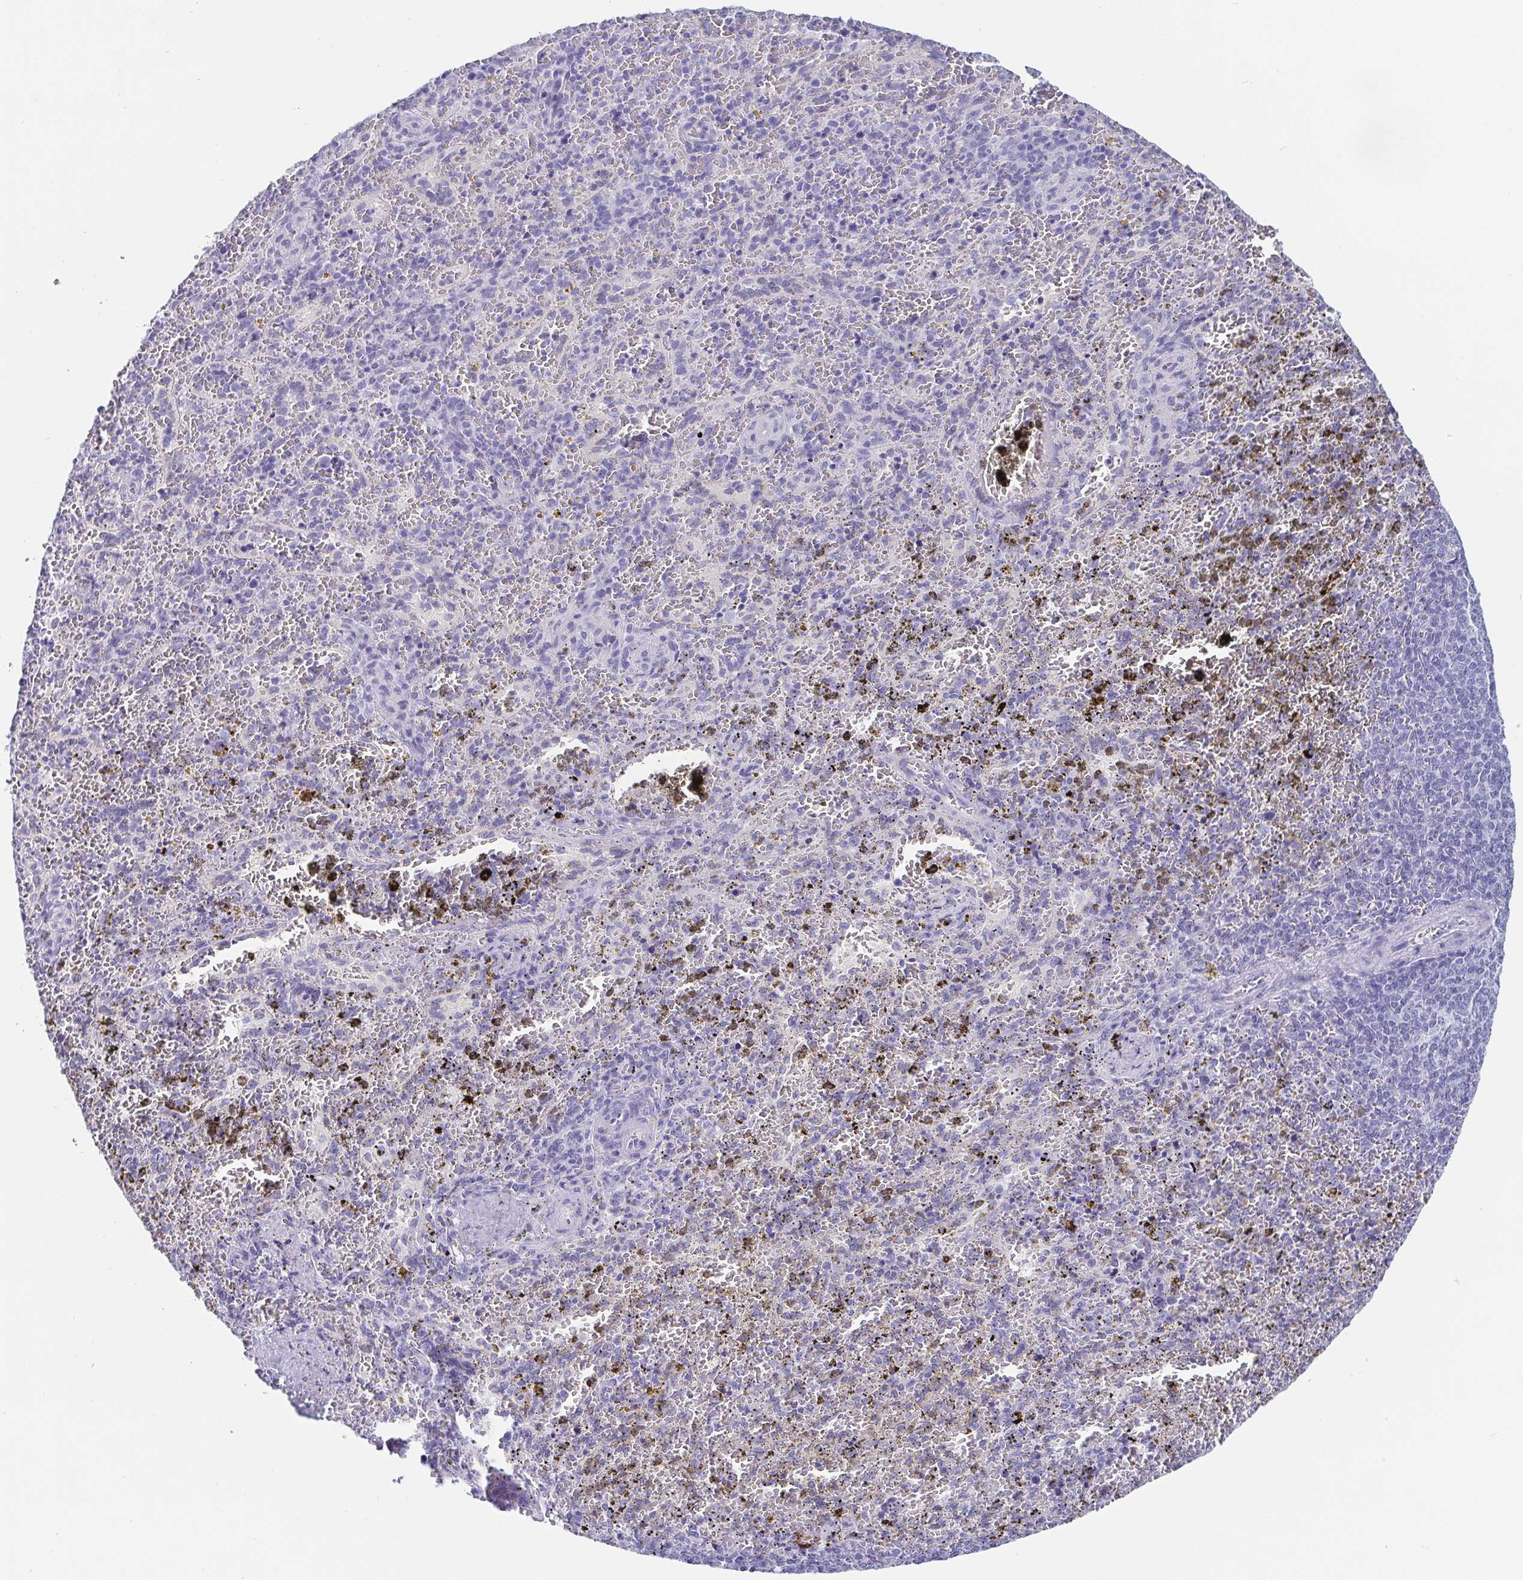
{"staining": {"intensity": "negative", "quantity": "none", "location": "none"}, "tissue": "spleen", "cell_type": "Cells in red pulp", "image_type": "normal", "snomed": [{"axis": "morphology", "description": "Normal tissue, NOS"}, {"axis": "topography", "description": "Spleen"}], "caption": "Immunohistochemical staining of benign spleen reveals no significant staining in cells in red pulp.", "gene": "SCGN", "patient": {"sex": "female", "age": 50}}